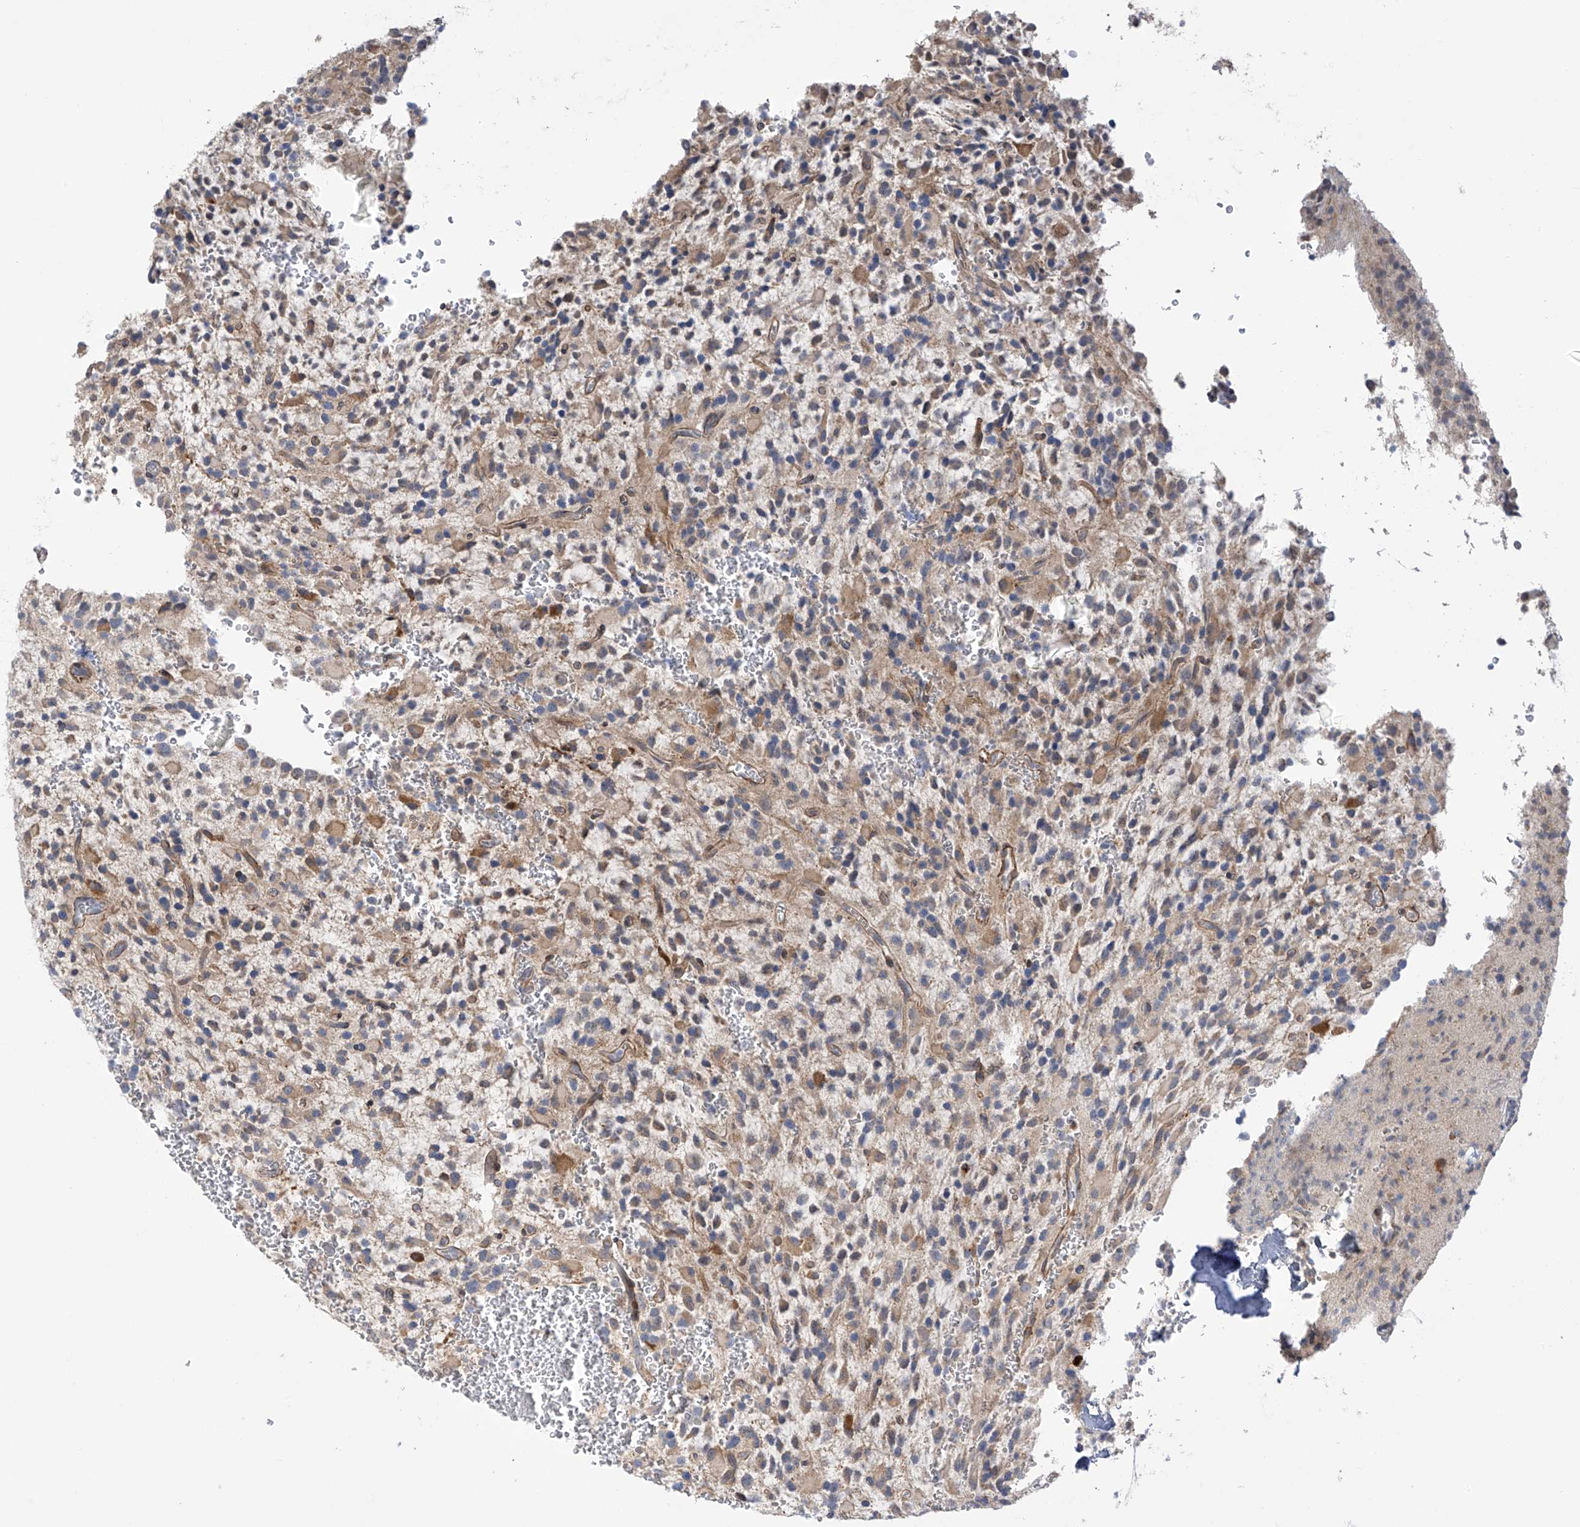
{"staining": {"intensity": "weak", "quantity": "<25%", "location": "cytoplasmic/membranous"}, "tissue": "glioma", "cell_type": "Tumor cells", "image_type": "cancer", "snomed": [{"axis": "morphology", "description": "Glioma, malignant, High grade"}, {"axis": "topography", "description": "Brain"}], "caption": "Immunohistochemistry of human malignant glioma (high-grade) demonstrates no positivity in tumor cells.", "gene": "ZNF641", "patient": {"sex": "male", "age": 34}}